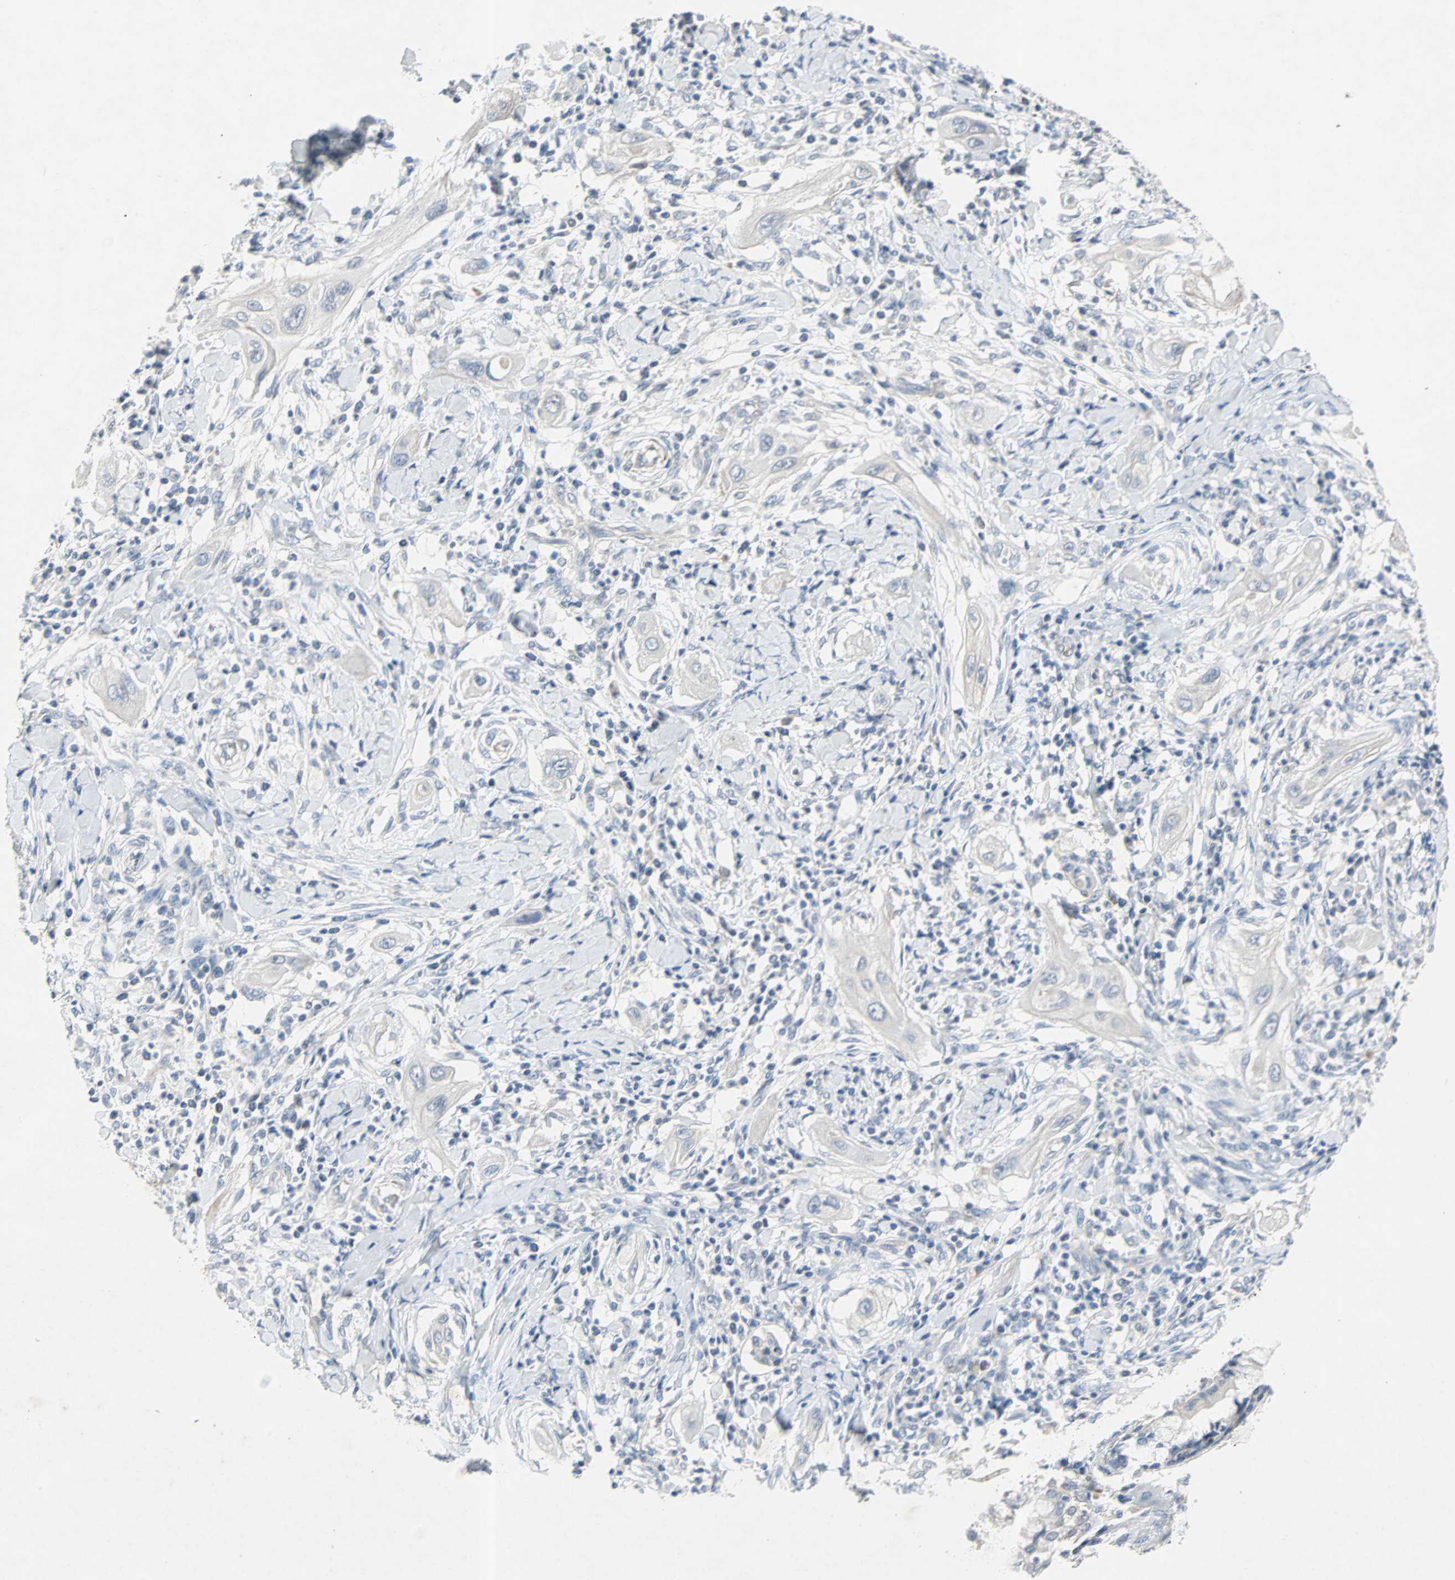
{"staining": {"intensity": "negative", "quantity": "none", "location": "none"}, "tissue": "lung cancer", "cell_type": "Tumor cells", "image_type": "cancer", "snomed": [{"axis": "morphology", "description": "Squamous cell carcinoma, NOS"}, {"axis": "topography", "description": "Lung"}], "caption": "Tumor cells are negative for protein expression in human squamous cell carcinoma (lung).", "gene": "PCDHB2", "patient": {"sex": "female", "age": 47}}